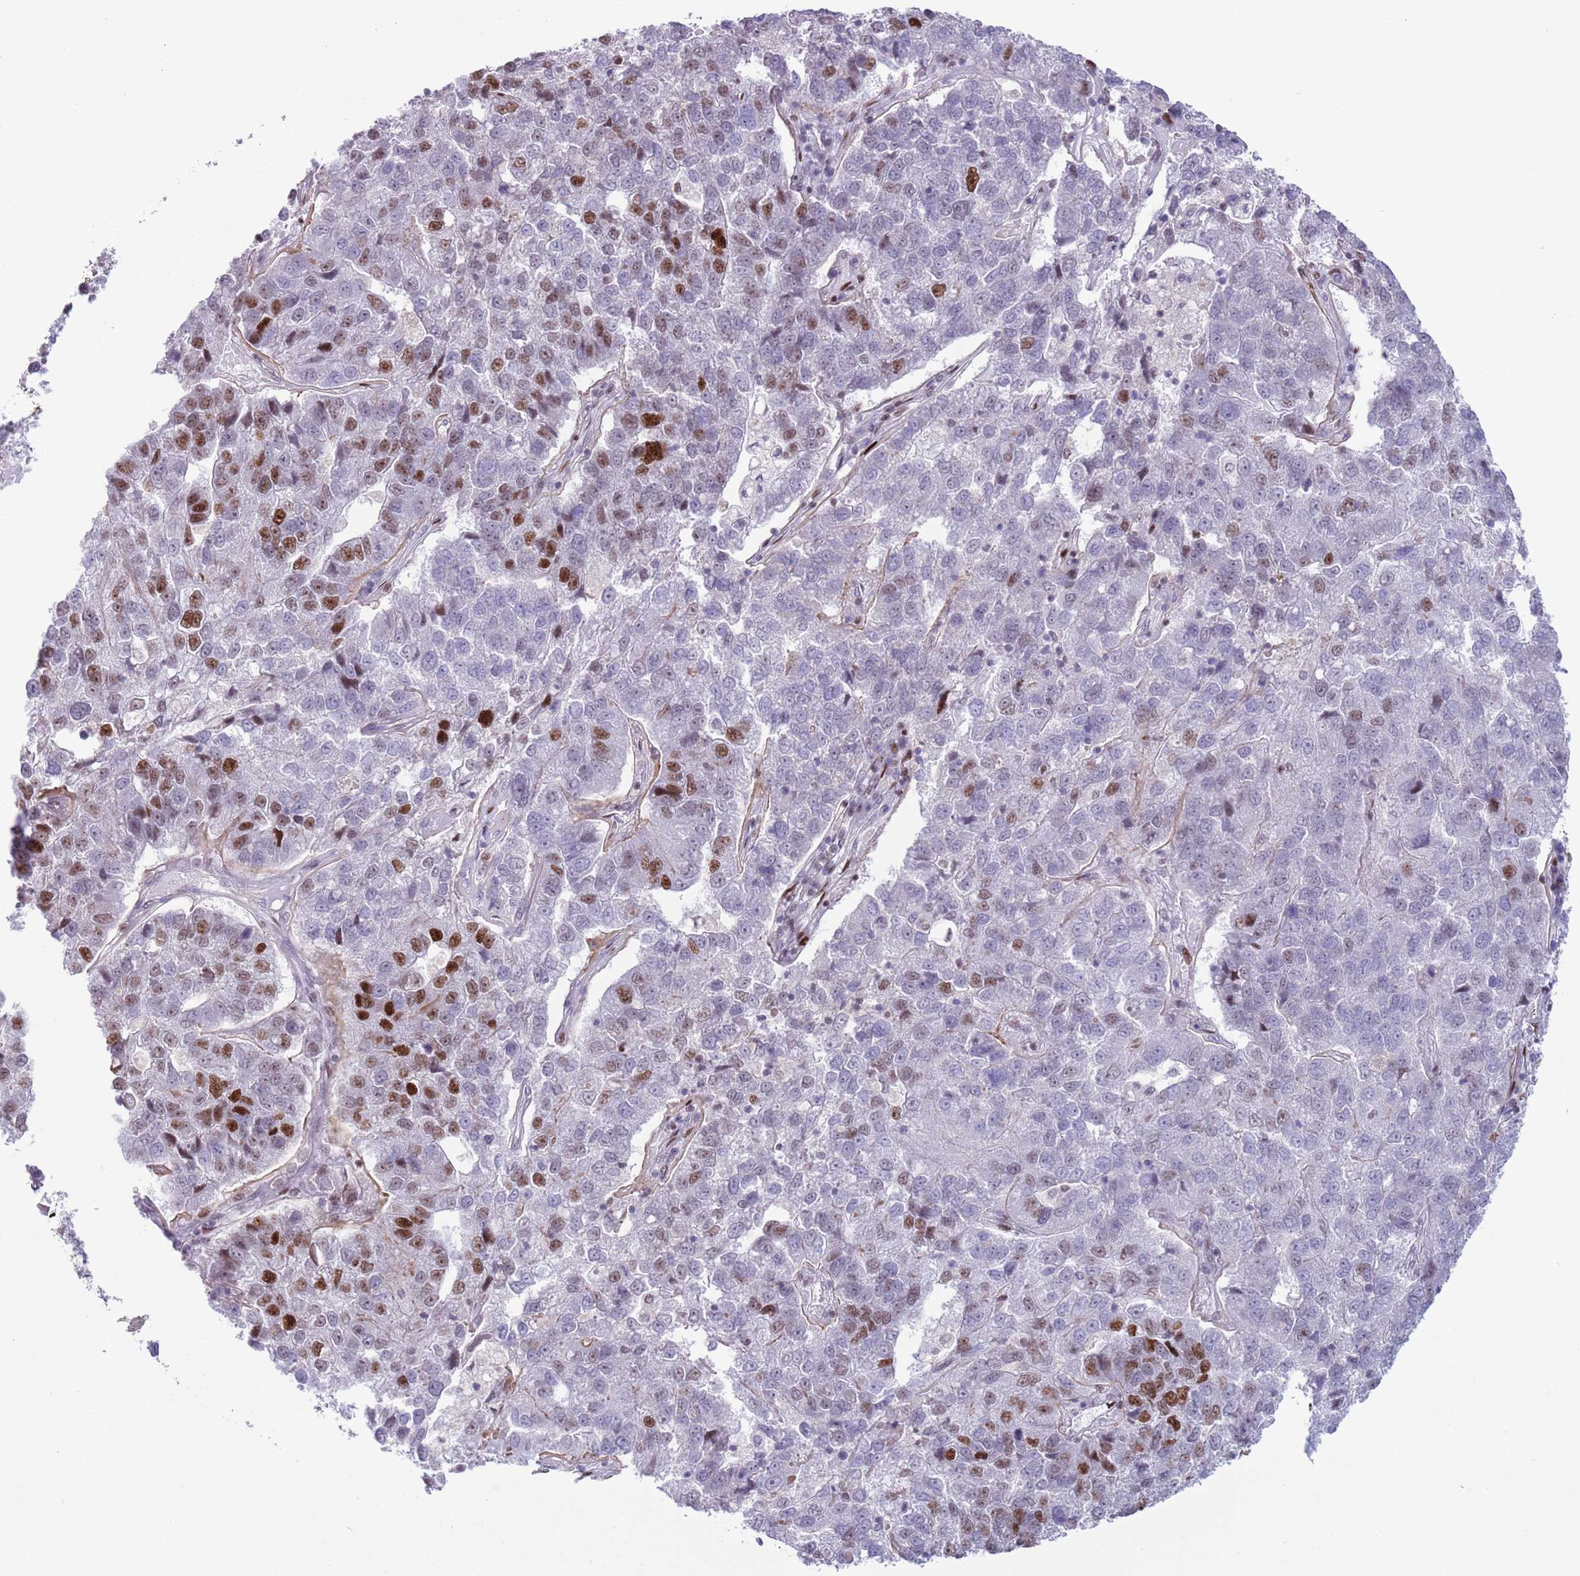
{"staining": {"intensity": "strong", "quantity": "<25%", "location": "nuclear"}, "tissue": "pancreatic cancer", "cell_type": "Tumor cells", "image_type": "cancer", "snomed": [{"axis": "morphology", "description": "Adenocarcinoma, NOS"}, {"axis": "topography", "description": "Pancreas"}], "caption": "The photomicrograph demonstrates a brown stain indicating the presence of a protein in the nuclear of tumor cells in pancreatic cancer. (DAB = brown stain, brightfield microscopy at high magnification).", "gene": "MFSD10", "patient": {"sex": "female", "age": 61}}